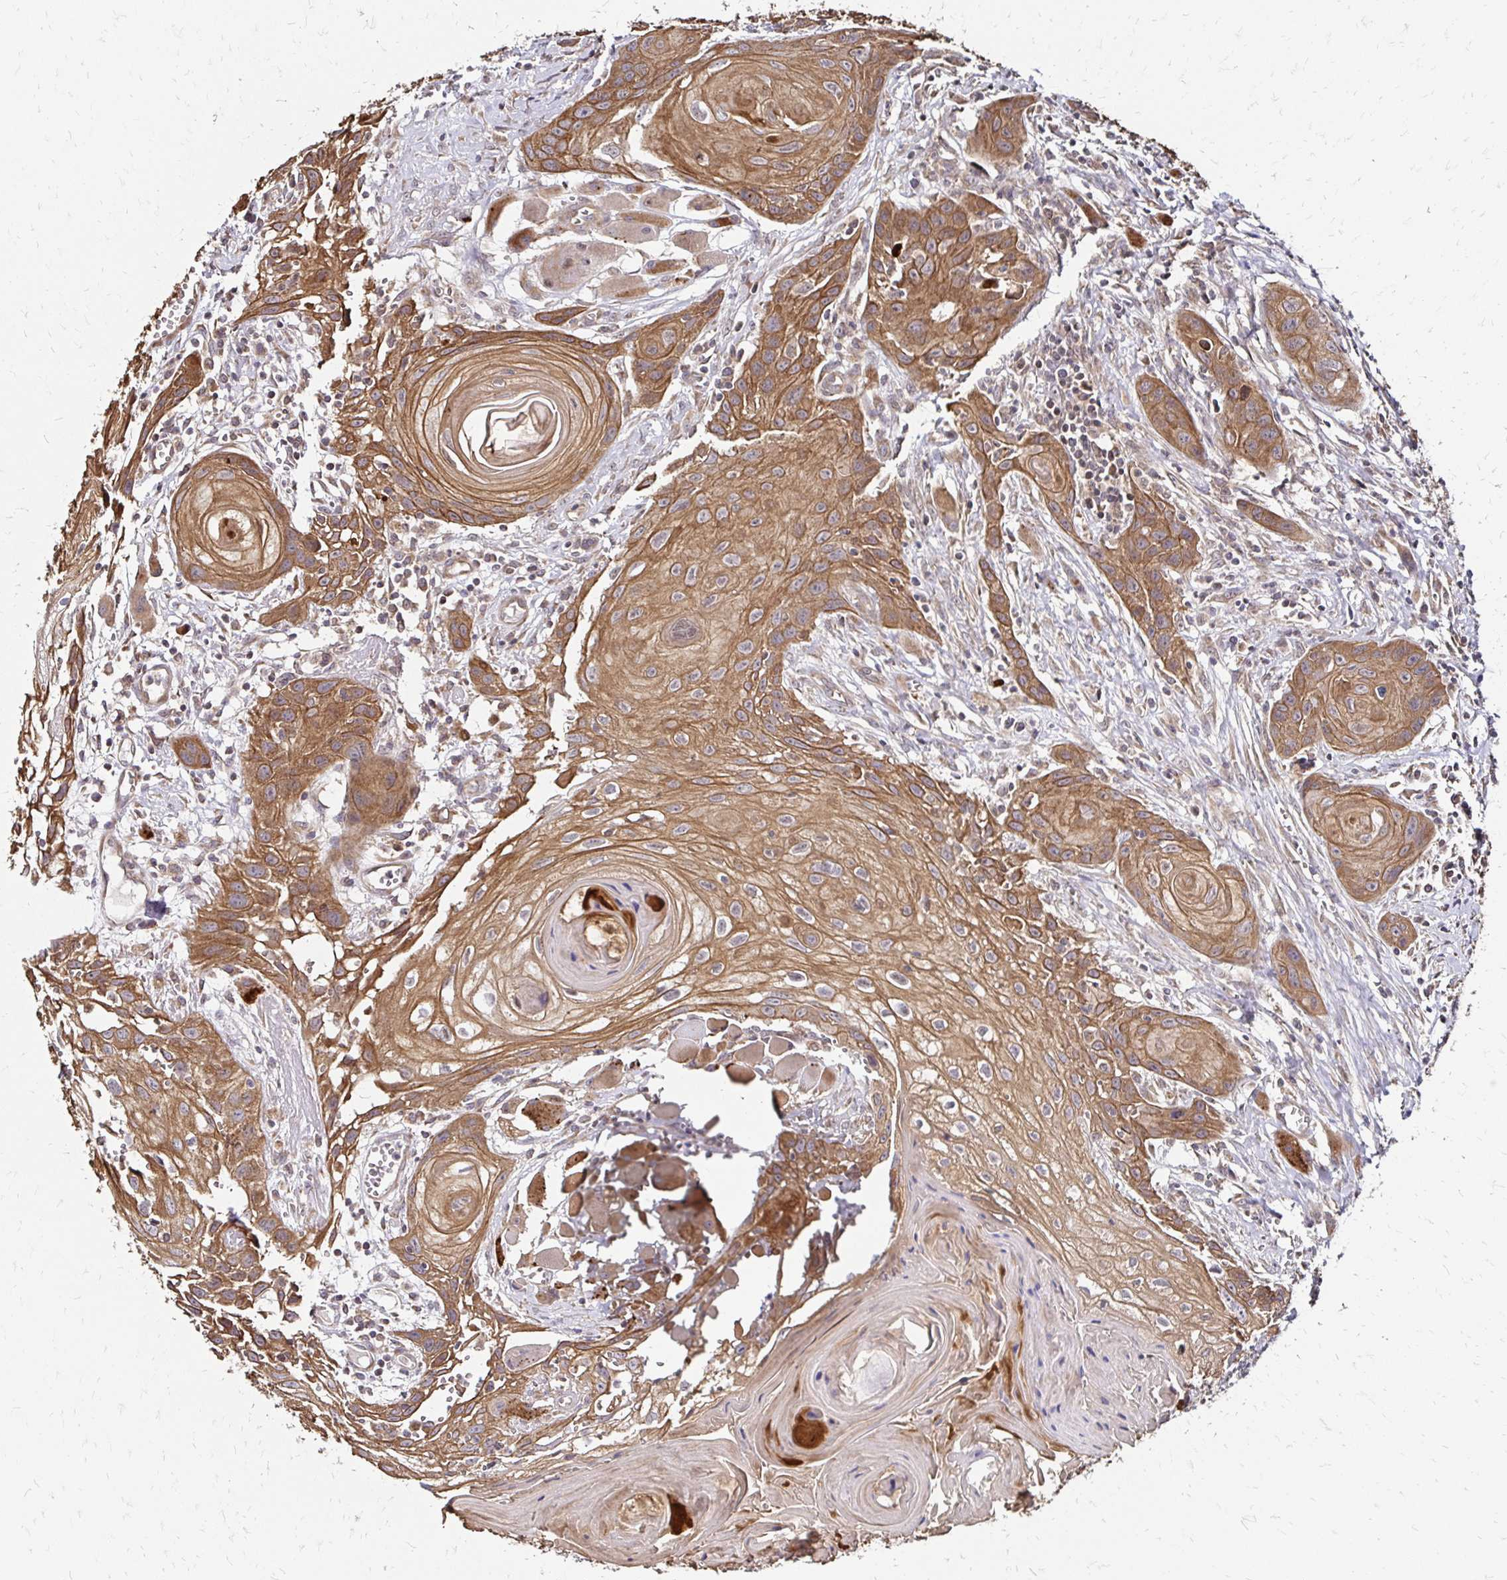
{"staining": {"intensity": "moderate", "quantity": ">75%", "location": "cytoplasmic/membranous"}, "tissue": "head and neck cancer", "cell_type": "Tumor cells", "image_type": "cancer", "snomed": [{"axis": "morphology", "description": "Squamous cell carcinoma, NOS"}, {"axis": "topography", "description": "Oral tissue"}, {"axis": "topography", "description": "Head-Neck"}], "caption": "Tumor cells demonstrate medium levels of moderate cytoplasmic/membranous staining in approximately >75% of cells in head and neck cancer.", "gene": "ZW10", "patient": {"sex": "male", "age": 58}}